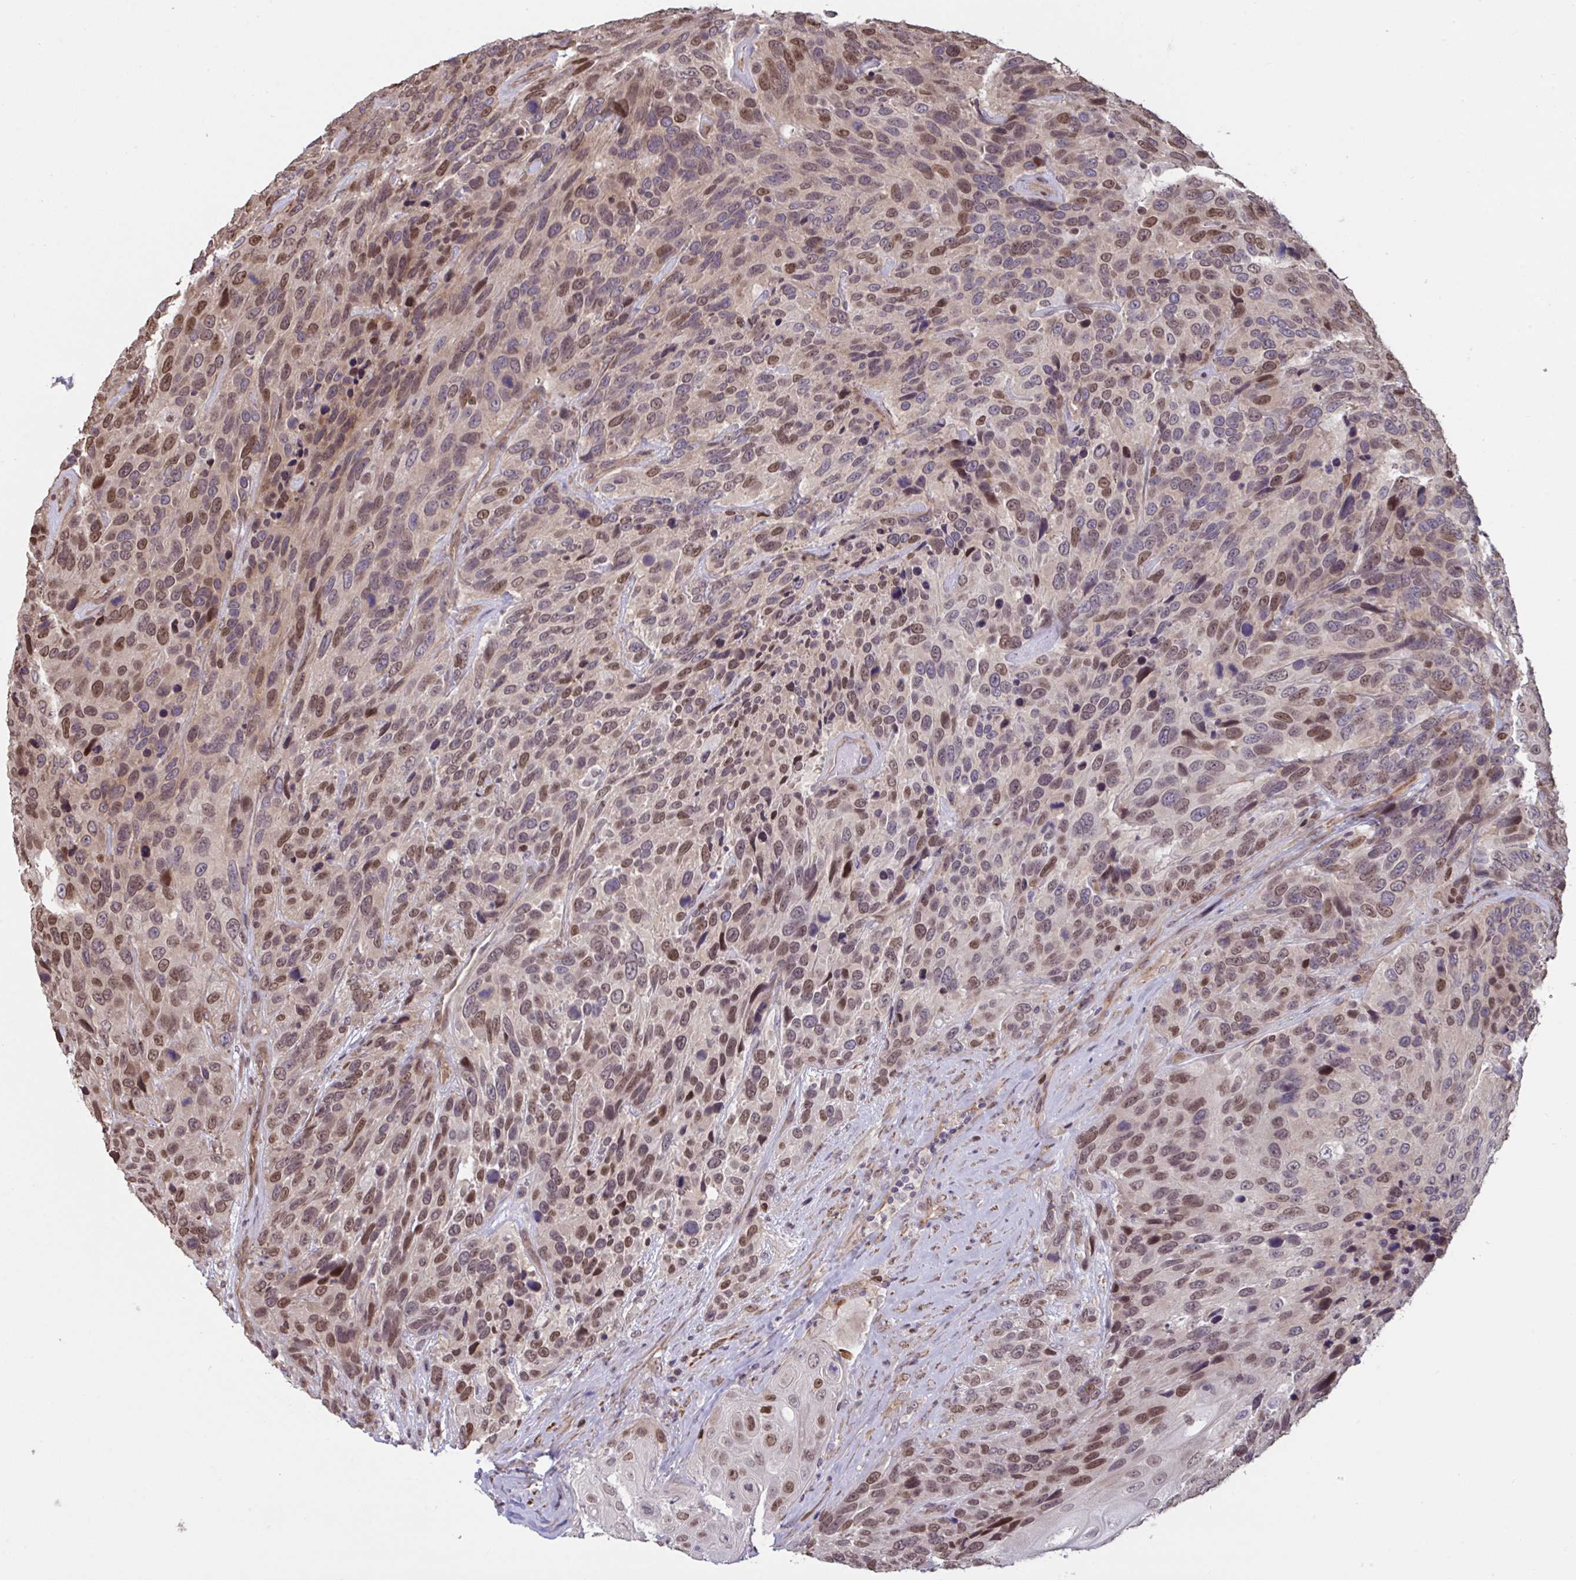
{"staining": {"intensity": "moderate", "quantity": ">75%", "location": "nuclear"}, "tissue": "urothelial cancer", "cell_type": "Tumor cells", "image_type": "cancer", "snomed": [{"axis": "morphology", "description": "Urothelial carcinoma, High grade"}, {"axis": "topography", "description": "Urinary bladder"}], "caption": "This micrograph reveals IHC staining of urothelial cancer, with medium moderate nuclear staining in approximately >75% of tumor cells.", "gene": "IPO5", "patient": {"sex": "female", "age": 70}}